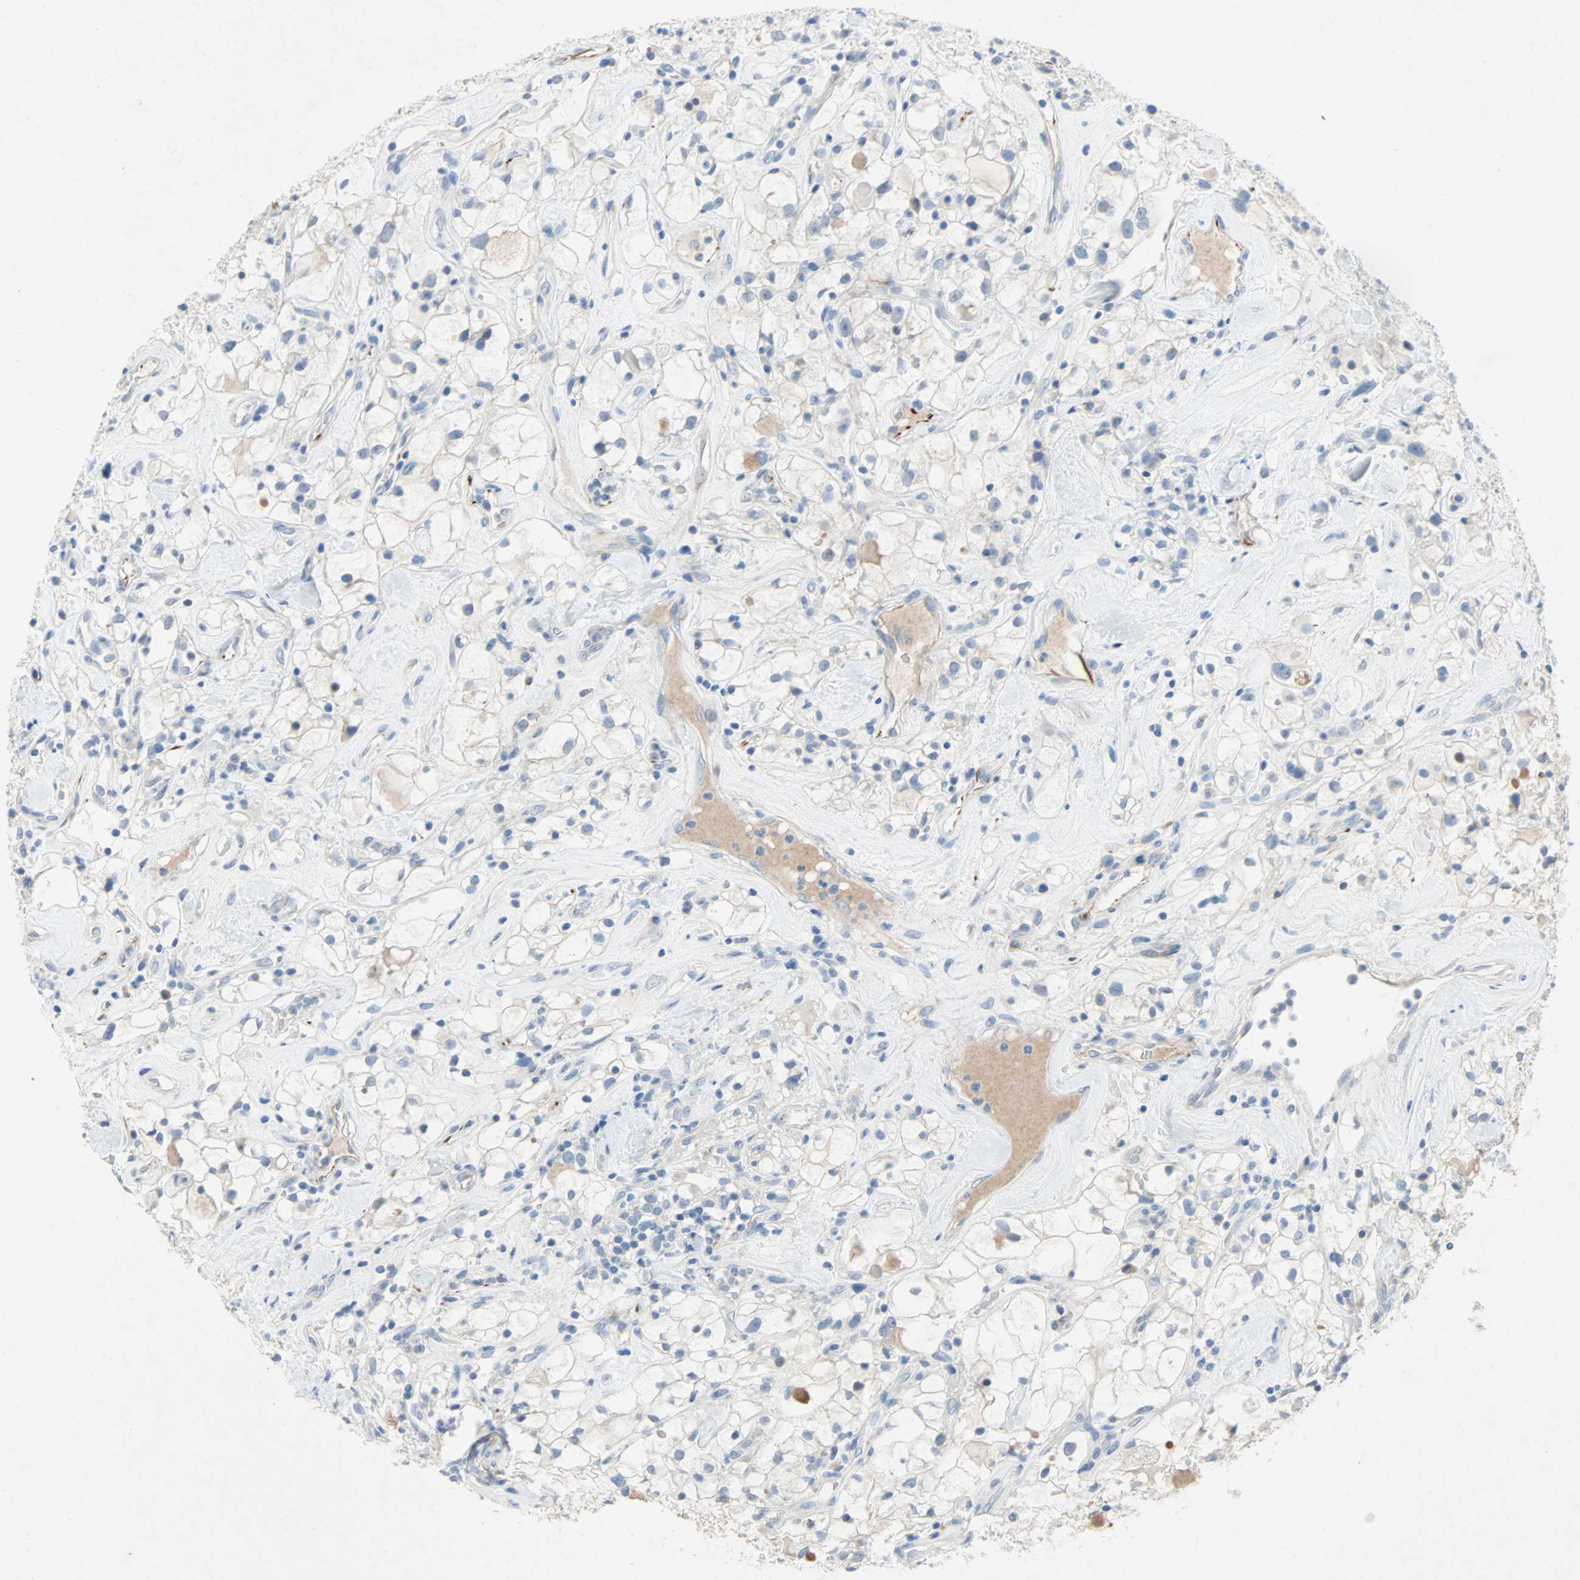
{"staining": {"intensity": "negative", "quantity": "none", "location": "none"}, "tissue": "renal cancer", "cell_type": "Tumor cells", "image_type": "cancer", "snomed": [{"axis": "morphology", "description": "Adenocarcinoma, NOS"}, {"axis": "topography", "description": "Kidney"}], "caption": "Renal cancer (adenocarcinoma) was stained to show a protein in brown. There is no significant positivity in tumor cells.", "gene": "PCDHB2", "patient": {"sex": "female", "age": 60}}